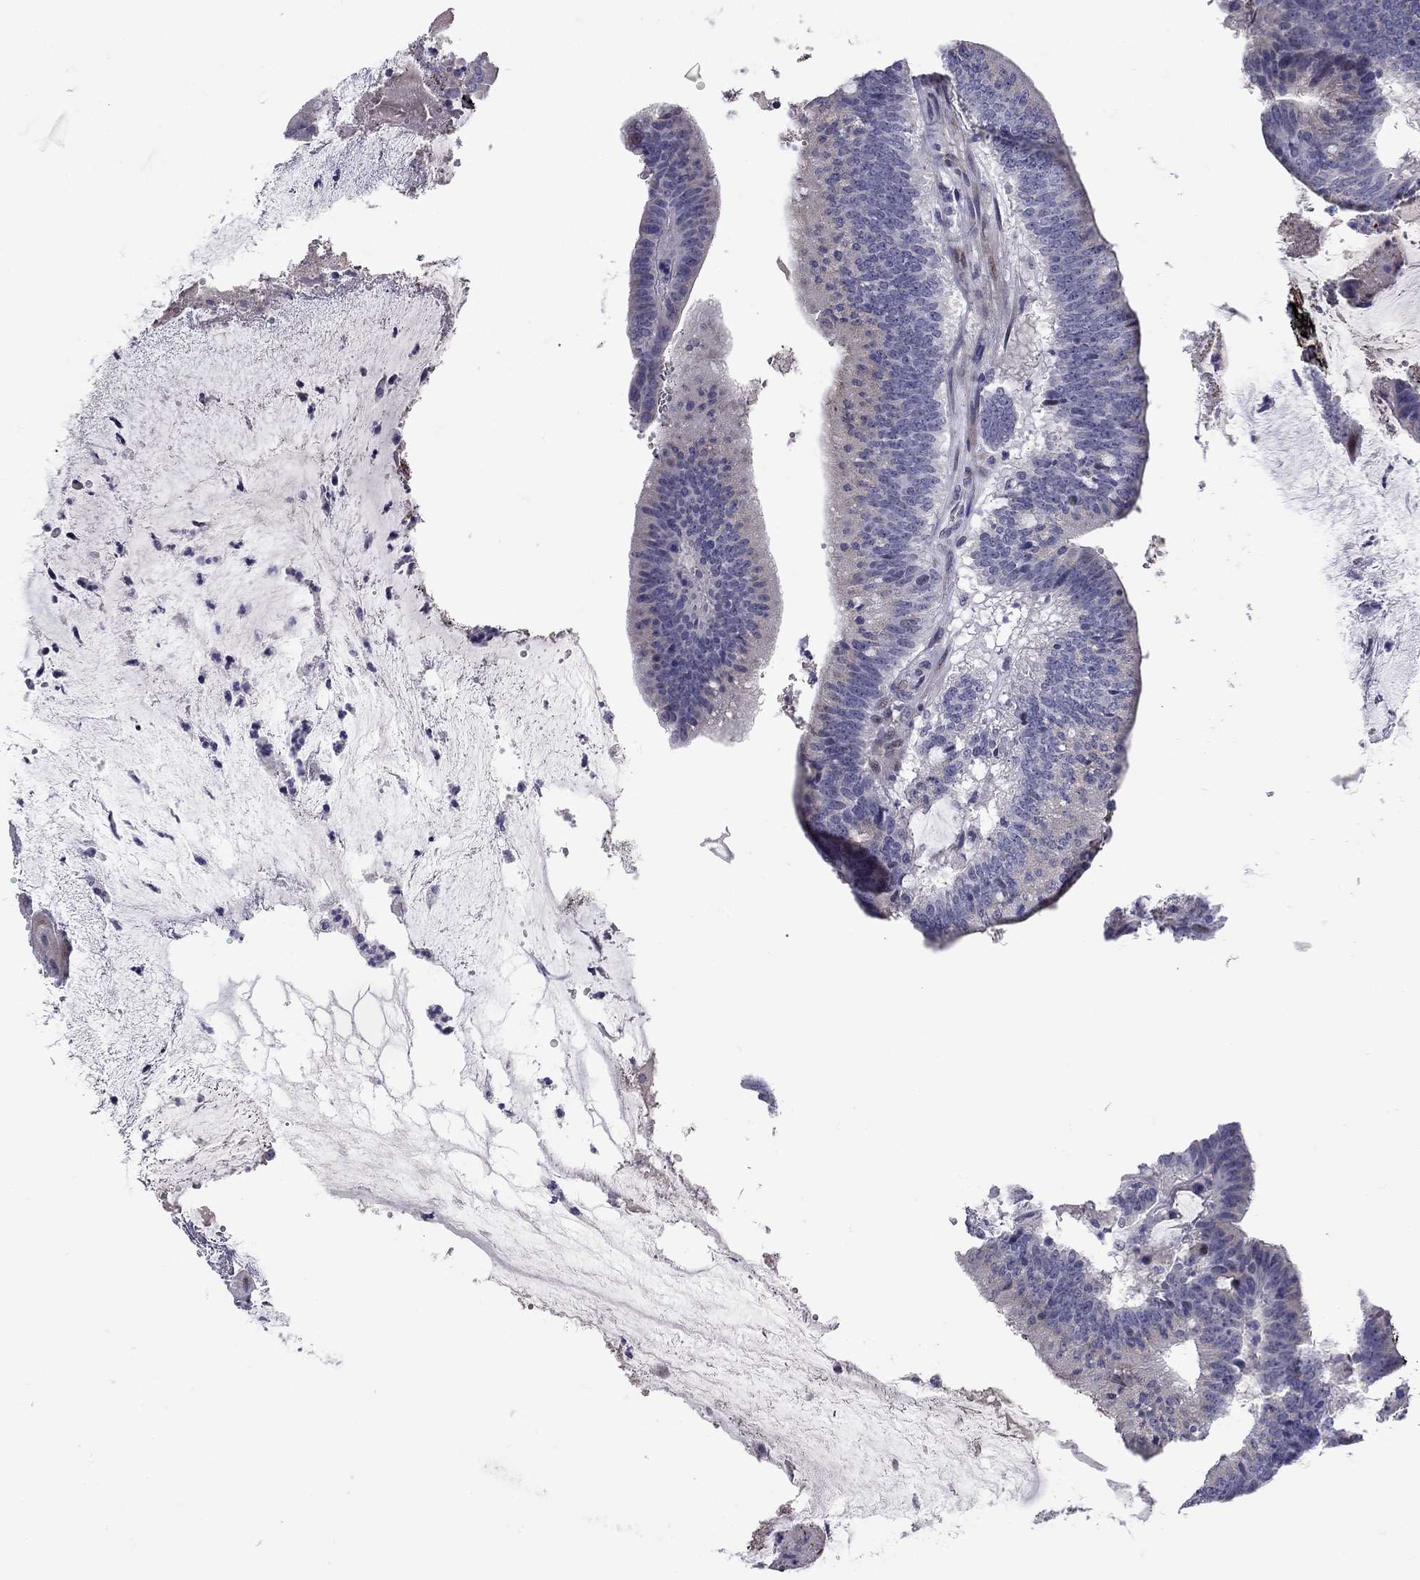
{"staining": {"intensity": "negative", "quantity": "none", "location": "none"}, "tissue": "colorectal cancer", "cell_type": "Tumor cells", "image_type": "cancer", "snomed": [{"axis": "morphology", "description": "Adenocarcinoma, NOS"}, {"axis": "topography", "description": "Colon"}], "caption": "Protein analysis of colorectal cancer reveals no significant positivity in tumor cells.", "gene": "C8orf88", "patient": {"sex": "female", "age": 43}}